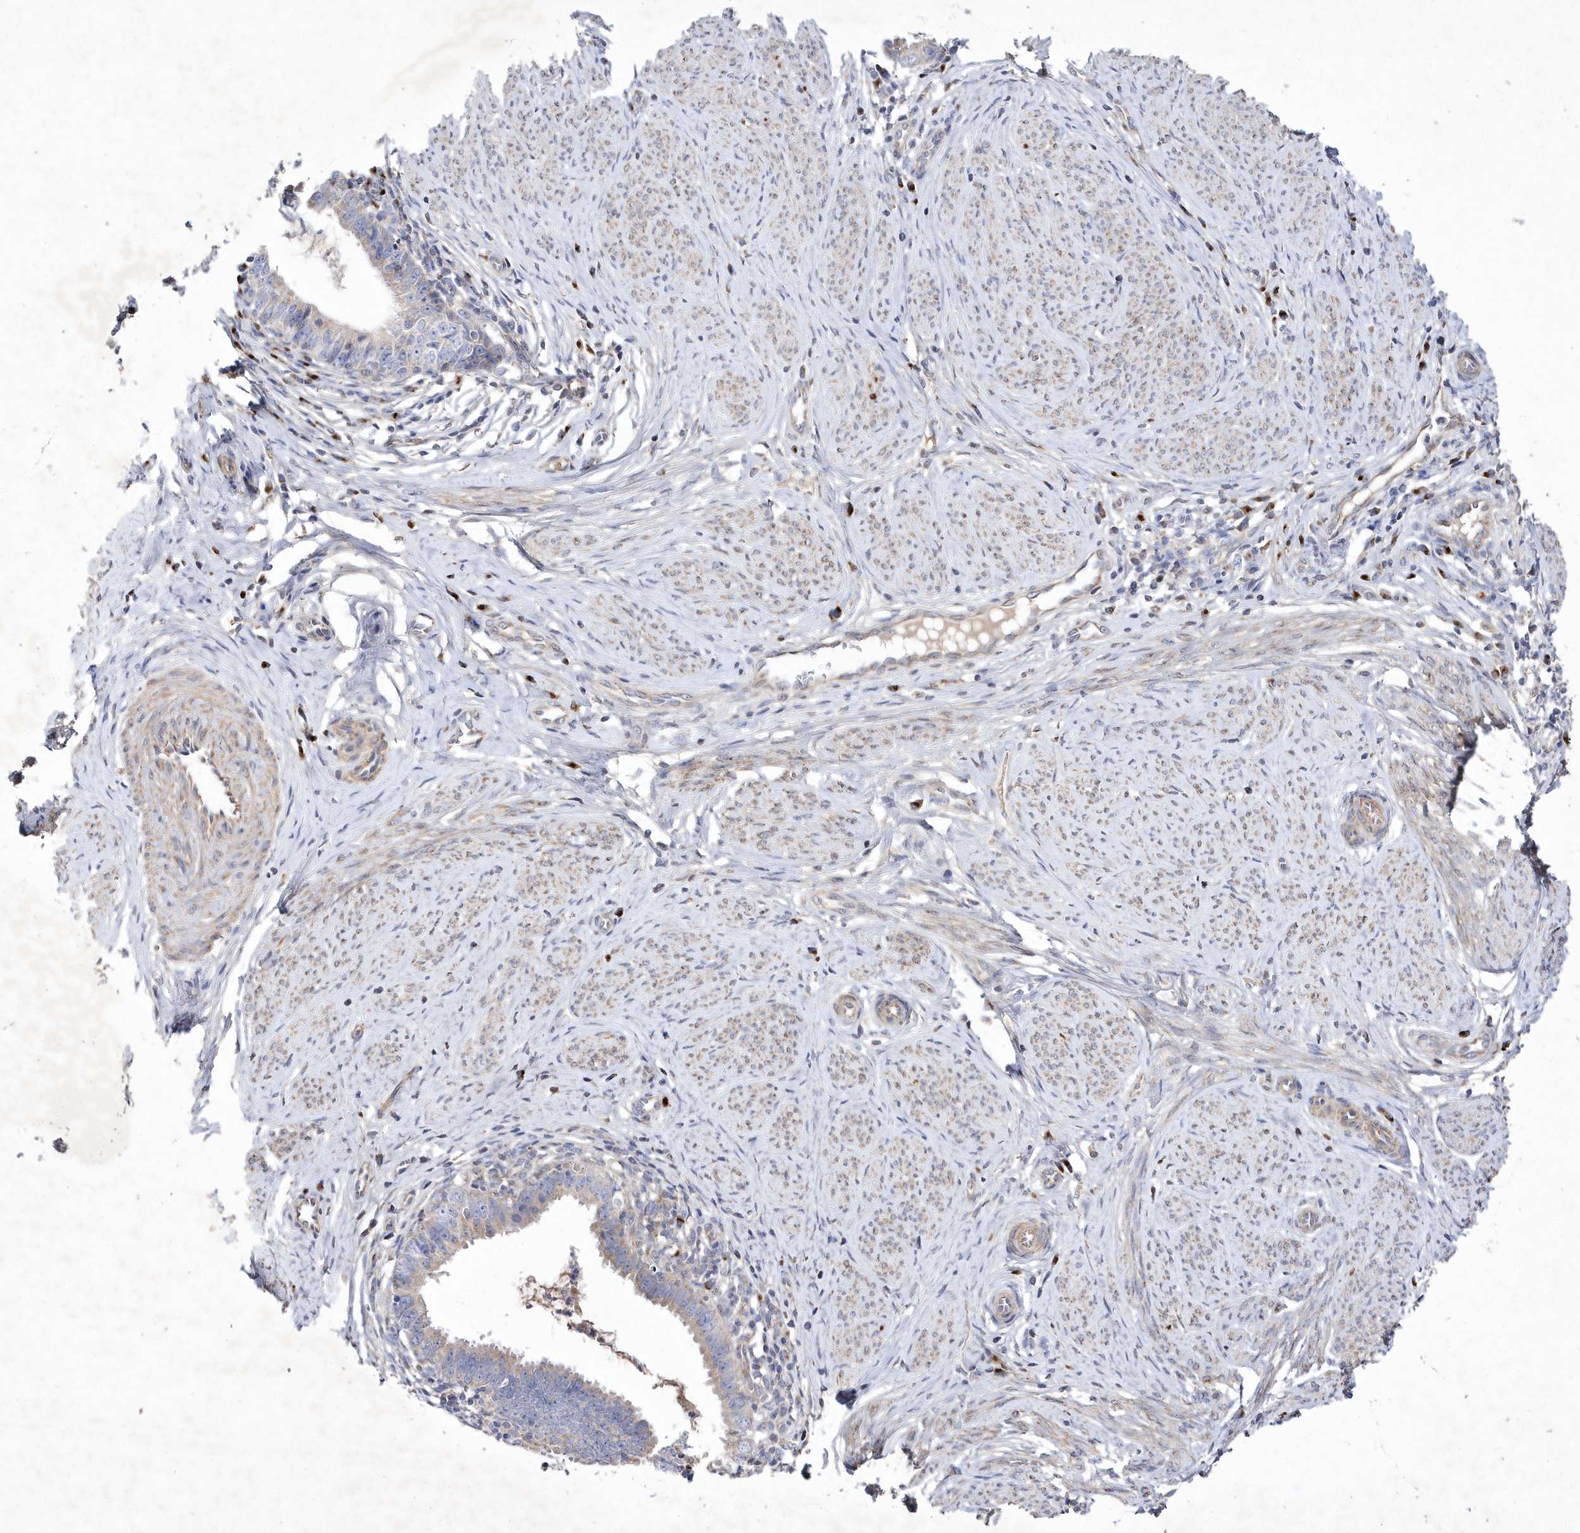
{"staining": {"intensity": "moderate", "quantity": ">75%", "location": "cytoplasmic/membranous"}, "tissue": "cervical cancer", "cell_type": "Tumor cells", "image_type": "cancer", "snomed": [{"axis": "morphology", "description": "Adenocarcinoma, NOS"}, {"axis": "topography", "description": "Cervix"}], "caption": "Immunohistochemical staining of adenocarcinoma (cervical) displays moderate cytoplasmic/membranous protein expression in about >75% of tumor cells.", "gene": "METTL8", "patient": {"sex": "female", "age": 36}}